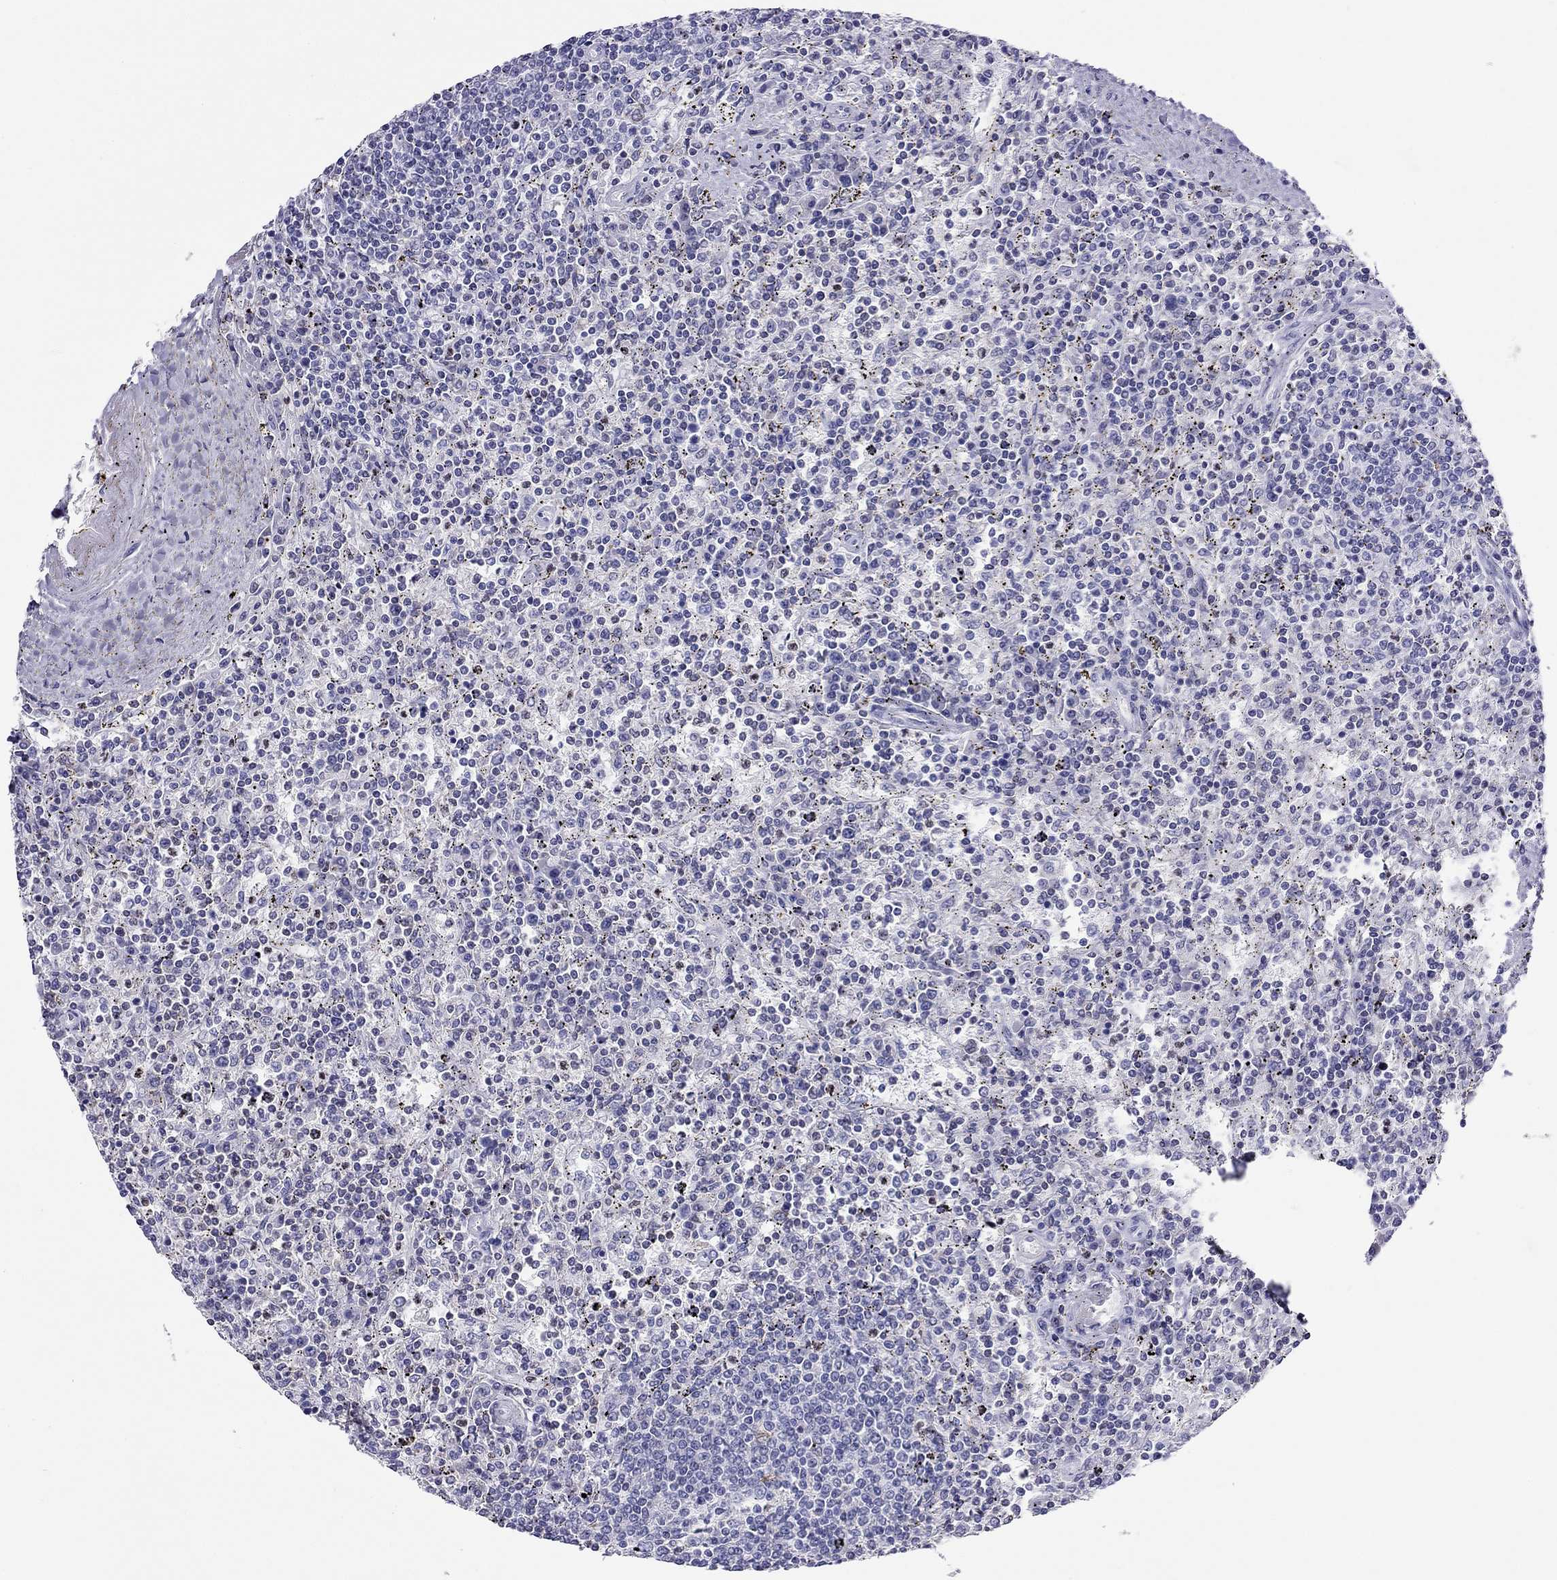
{"staining": {"intensity": "negative", "quantity": "none", "location": "none"}, "tissue": "lymphoma", "cell_type": "Tumor cells", "image_type": "cancer", "snomed": [{"axis": "morphology", "description": "Malignant lymphoma, non-Hodgkin's type, Low grade"}, {"axis": "topography", "description": "Spleen"}], "caption": "A photomicrograph of lymphoma stained for a protein reveals no brown staining in tumor cells.", "gene": "SLC46A2", "patient": {"sex": "male", "age": 62}}